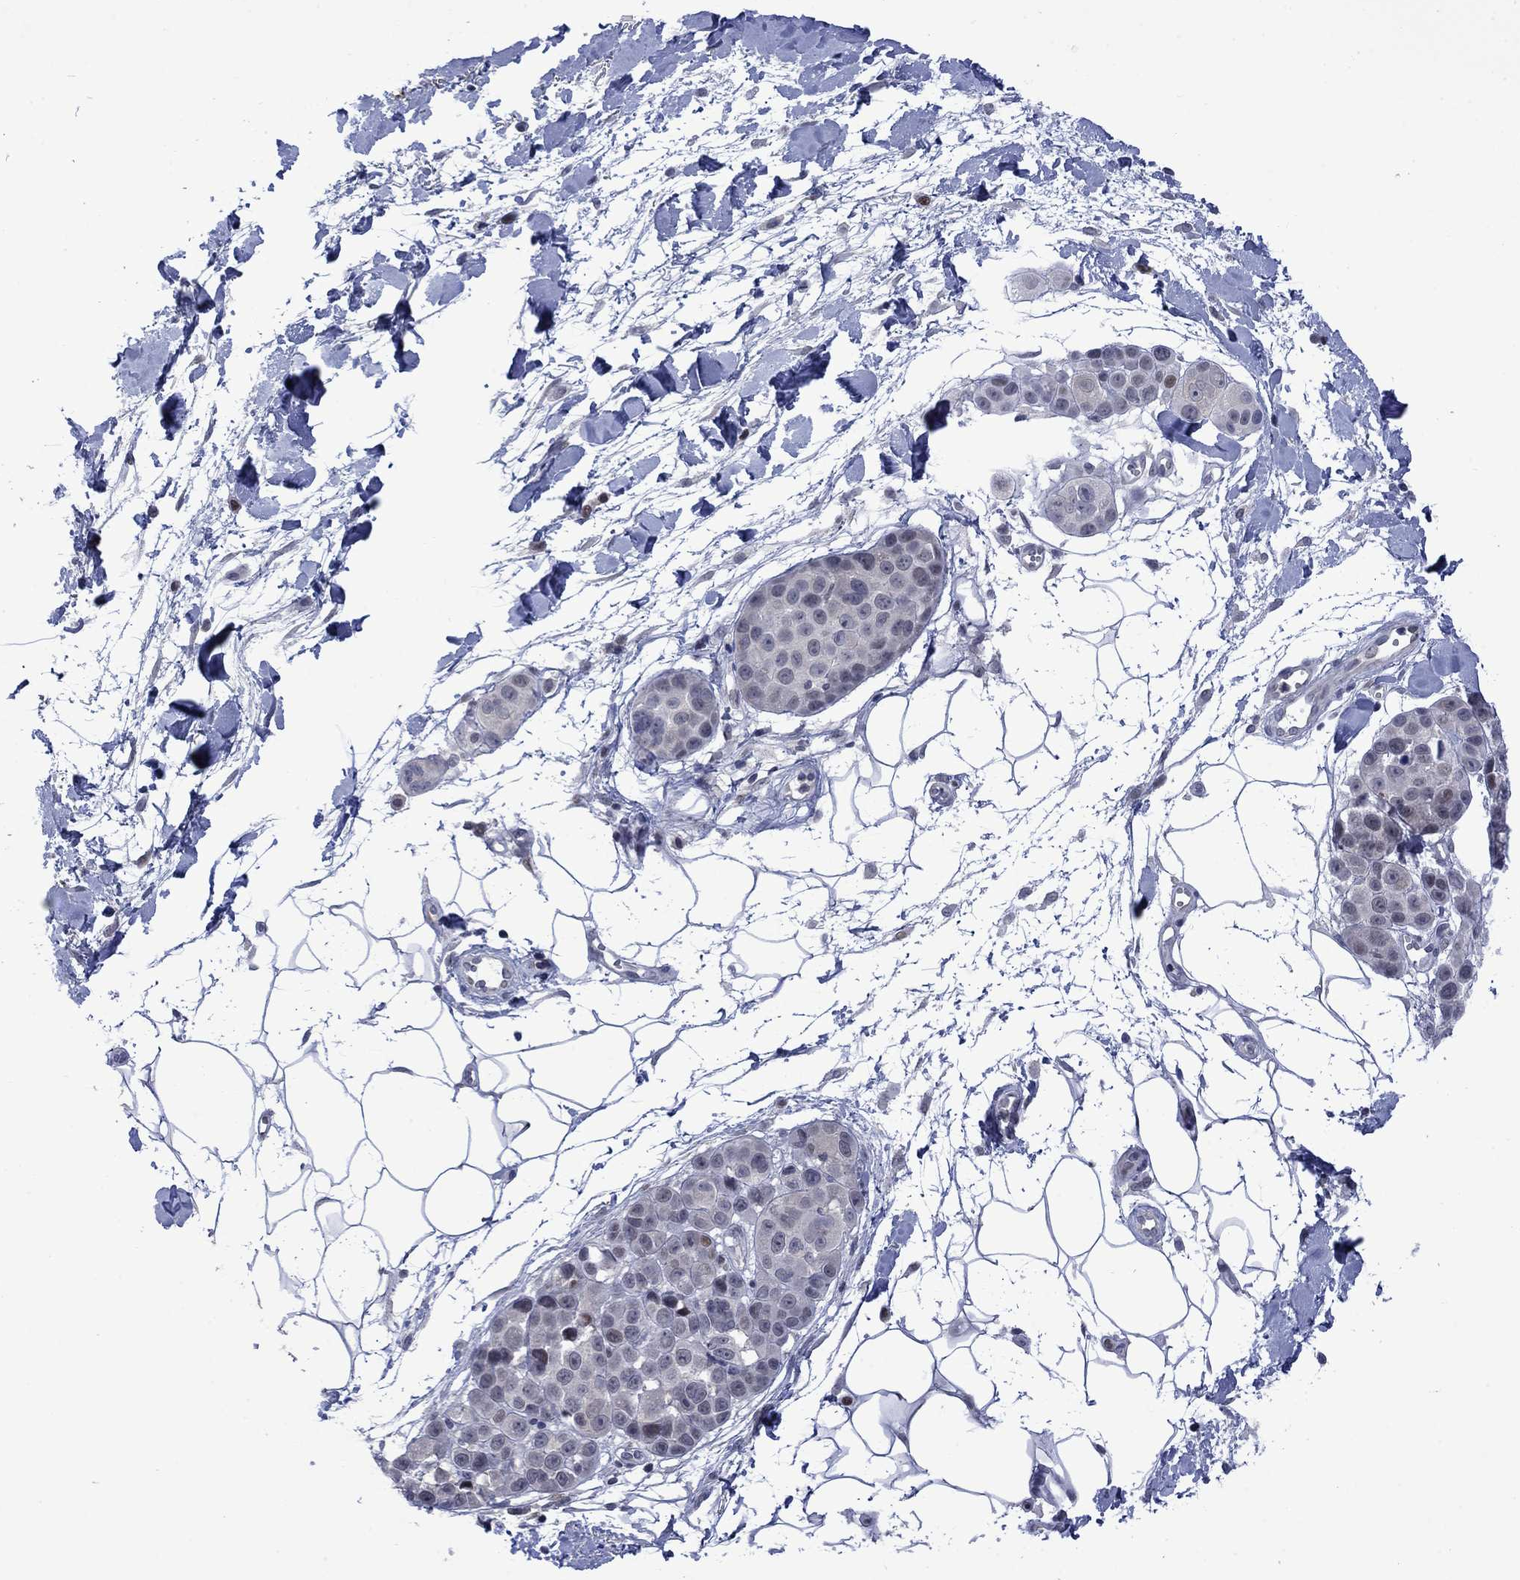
{"staining": {"intensity": "negative", "quantity": "none", "location": "none"}, "tissue": "melanoma", "cell_type": "Tumor cells", "image_type": "cancer", "snomed": [{"axis": "morphology", "description": "Malignant melanoma, NOS"}, {"axis": "topography", "description": "Skin"}], "caption": "This is a photomicrograph of IHC staining of malignant melanoma, which shows no positivity in tumor cells.", "gene": "AGL", "patient": {"sex": "female", "age": 86}}